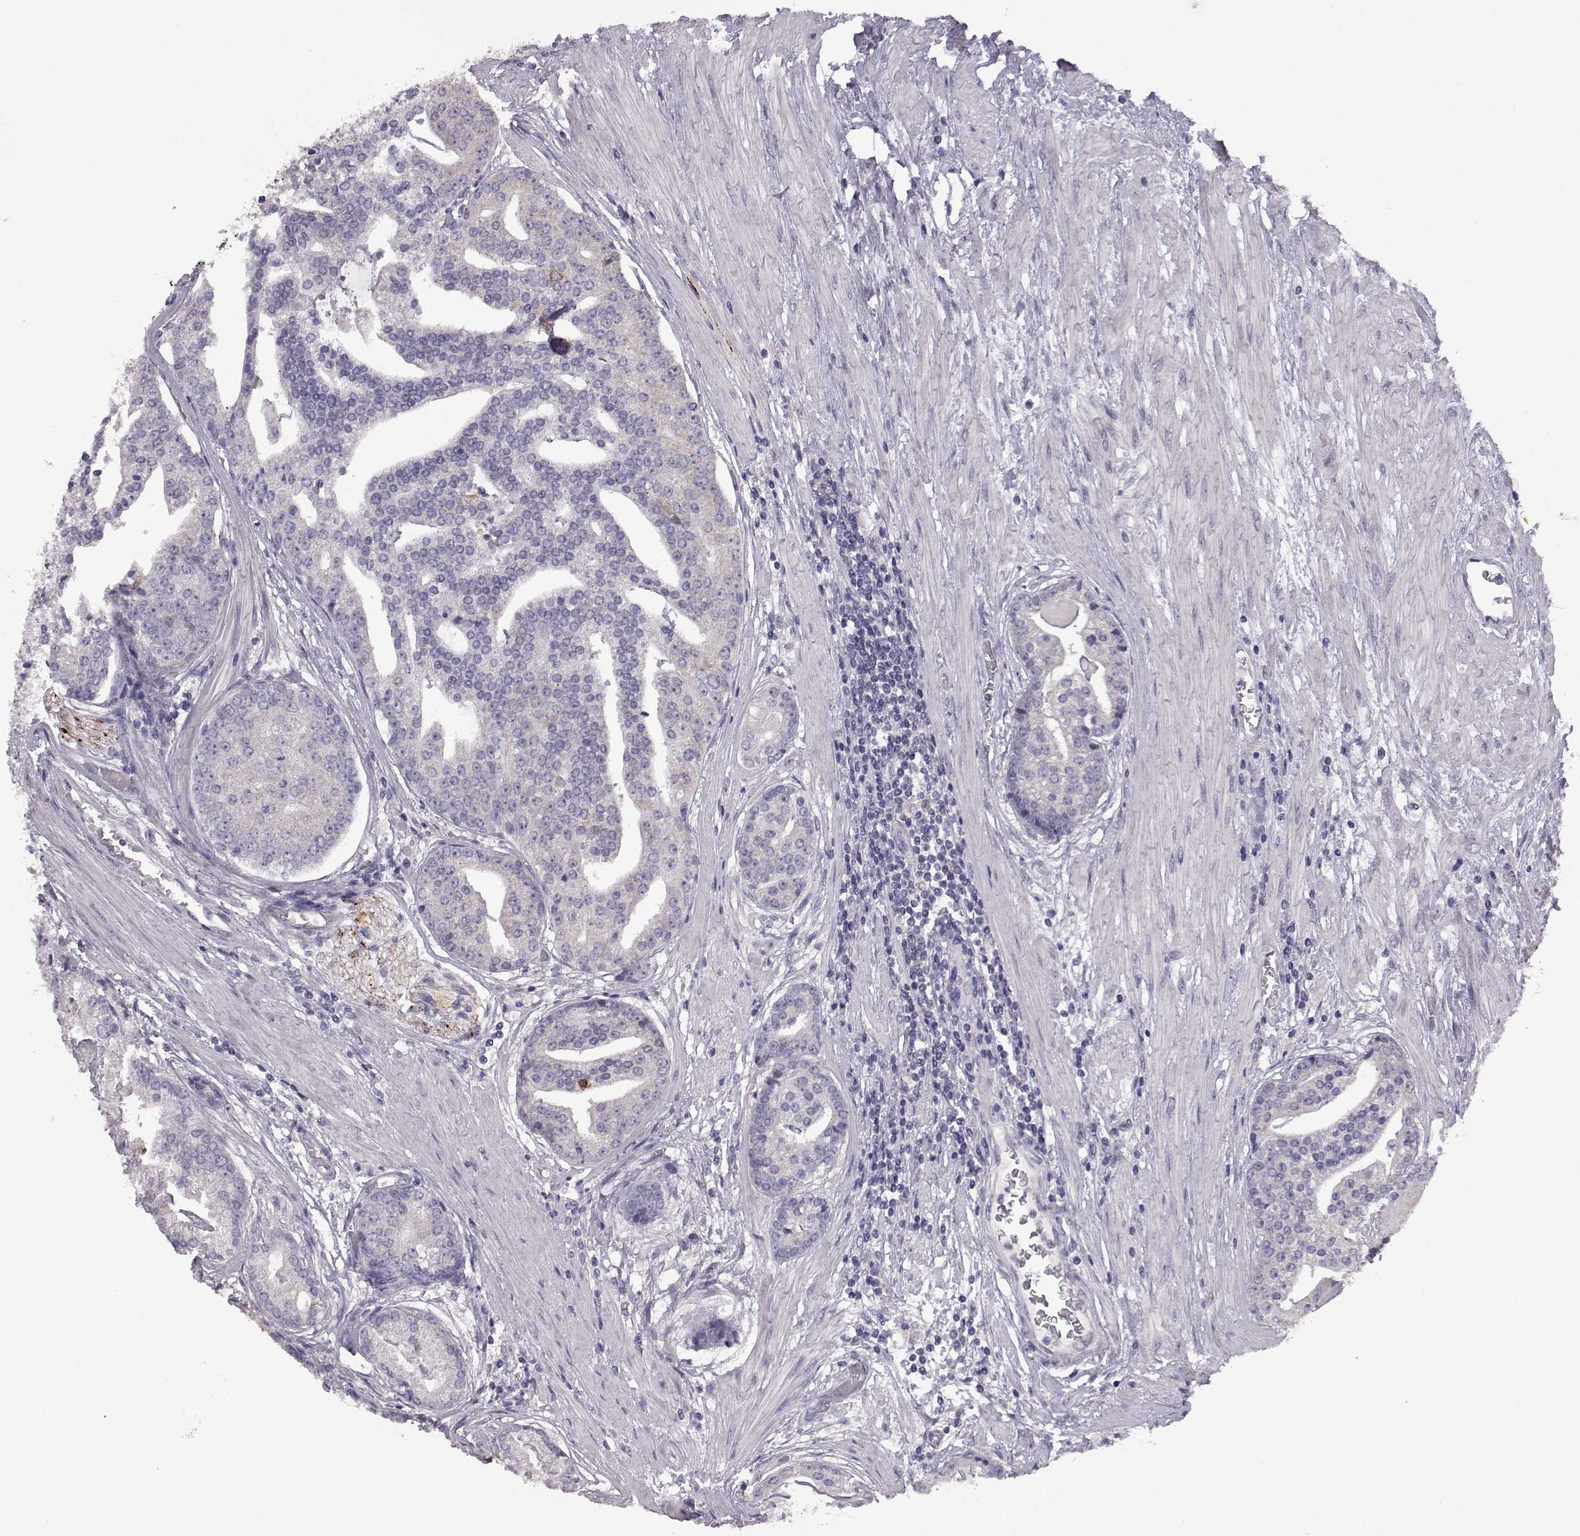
{"staining": {"intensity": "negative", "quantity": "none", "location": "none"}, "tissue": "prostate cancer", "cell_type": "Tumor cells", "image_type": "cancer", "snomed": [{"axis": "morphology", "description": "Adenocarcinoma, NOS"}, {"axis": "topography", "description": "Prostate and seminal vesicle, NOS"}, {"axis": "topography", "description": "Prostate"}], "caption": "The immunohistochemistry histopathology image has no significant staining in tumor cells of adenocarcinoma (prostate) tissue. The staining is performed using DAB (3,3'-diaminobenzidine) brown chromogen with nuclei counter-stained in using hematoxylin.", "gene": "VGF", "patient": {"sex": "male", "age": 44}}